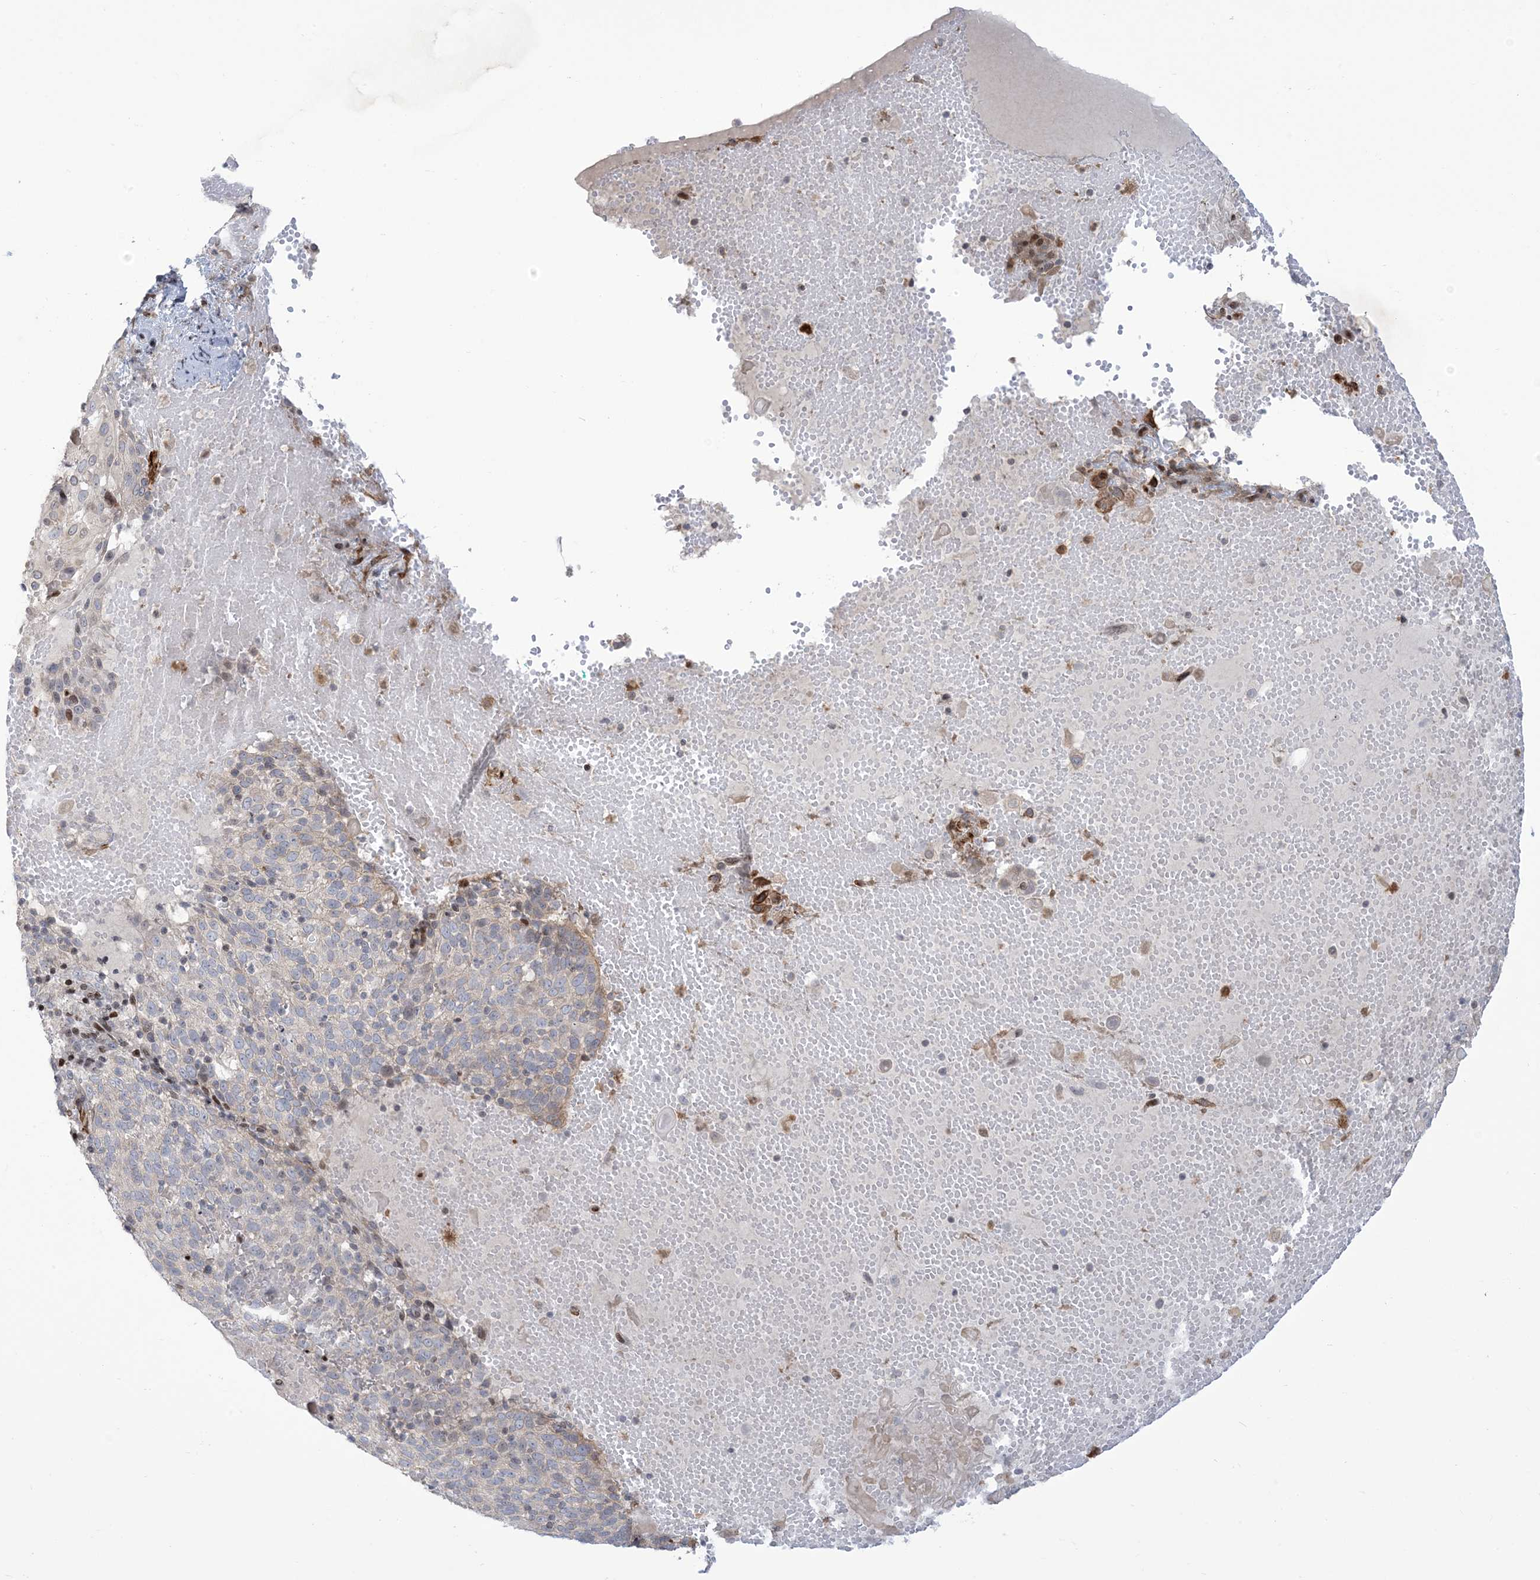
{"staining": {"intensity": "negative", "quantity": "none", "location": "none"}, "tissue": "cervical cancer", "cell_type": "Tumor cells", "image_type": "cancer", "snomed": [{"axis": "morphology", "description": "Squamous cell carcinoma, NOS"}, {"axis": "topography", "description": "Cervix"}], "caption": "Cervical cancer (squamous cell carcinoma) was stained to show a protein in brown. There is no significant positivity in tumor cells. (DAB (3,3'-diaminobenzidine) IHC, high magnification).", "gene": "AFTPH", "patient": {"sex": "female", "age": 74}}